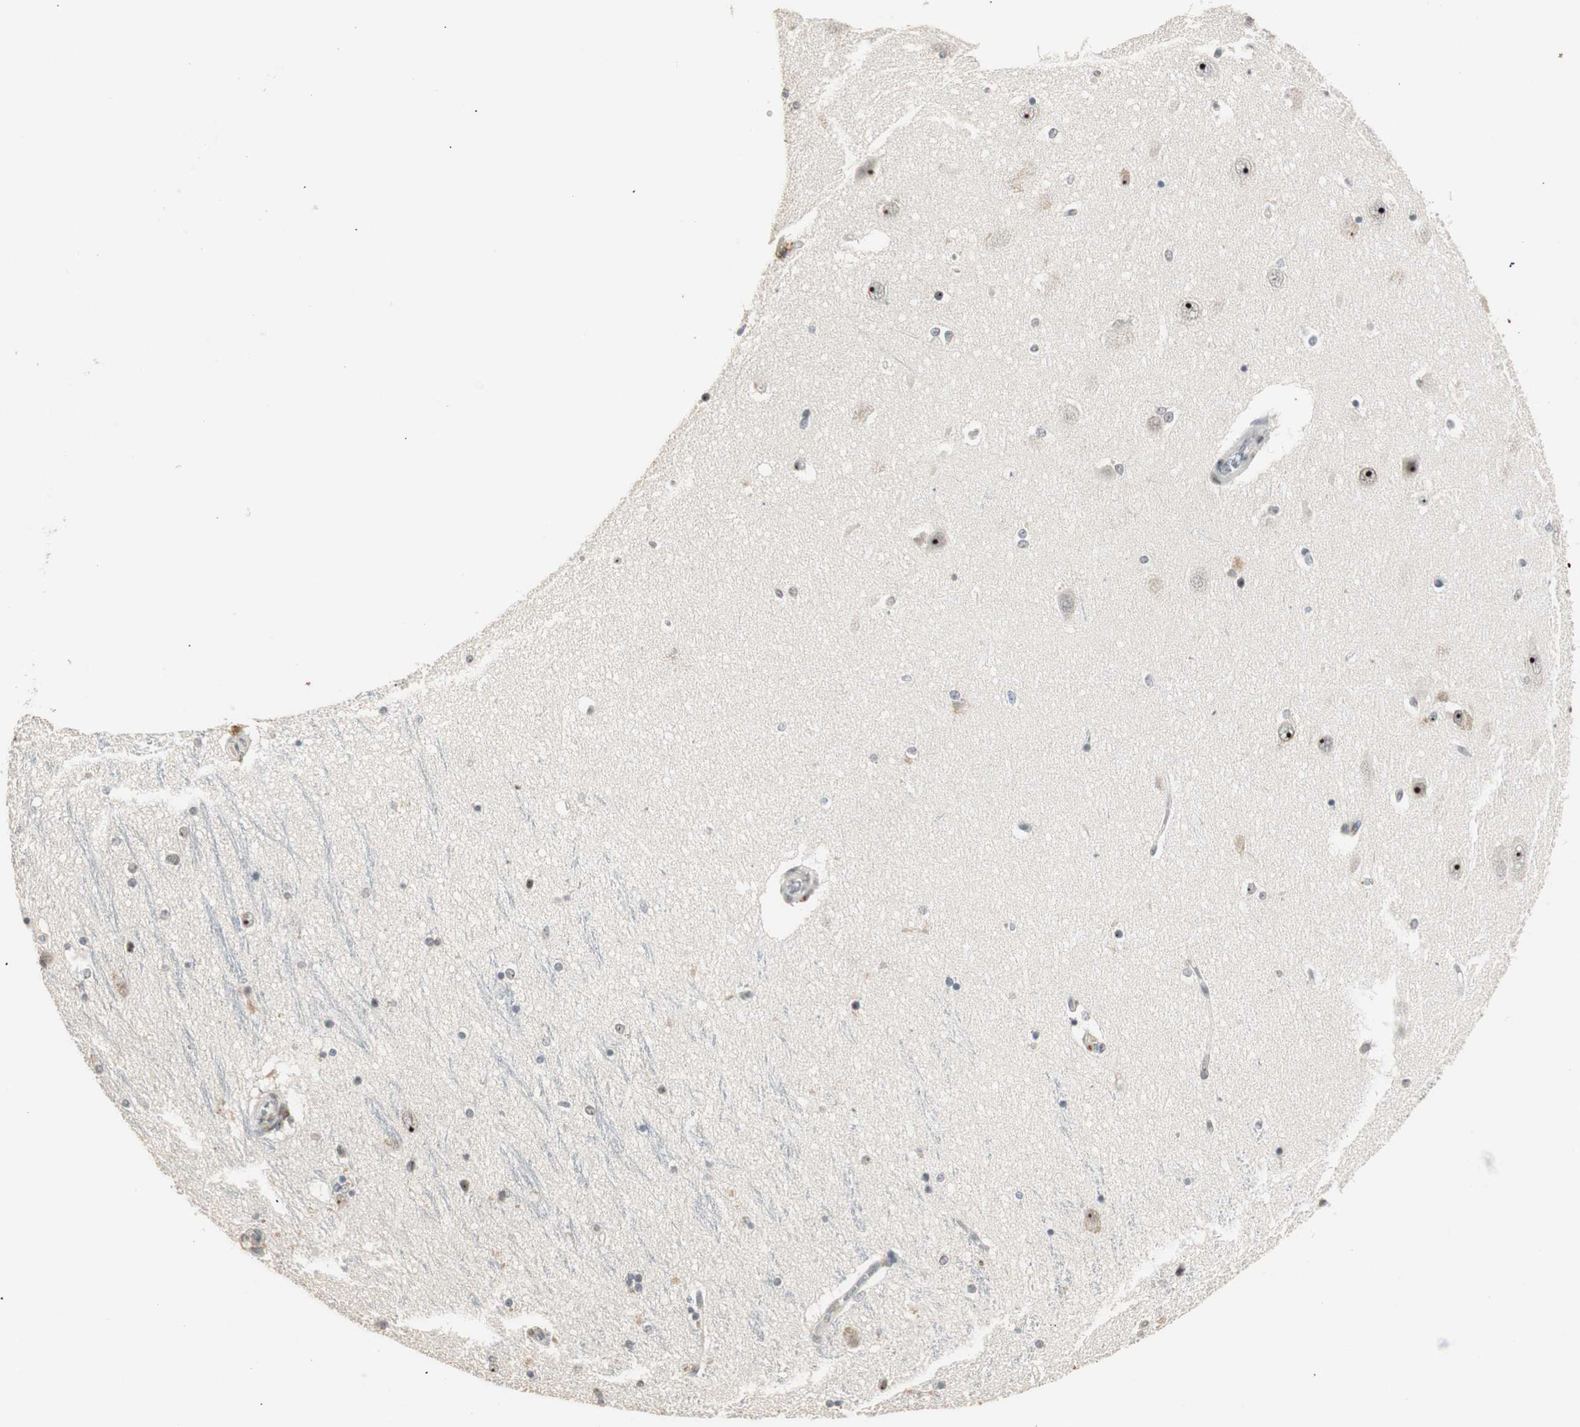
{"staining": {"intensity": "moderate", "quantity": "<25%", "location": "nuclear"}, "tissue": "hippocampus", "cell_type": "Glial cells", "image_type": "normal", "snomed": [{"axis": "morphology", "description": "Normal tissue, NOS"}, {"axis": "topography", "description": "Hippocampus"}], "caption": "IHC histopathology image of benign hippocampus: hippocampus stained using immunohistochemistry (IHC) exhibits low levels of moderate protein expression localized specifically in the nuclear of glial cells, appearing as a nuclear brown color.", "gene": "ETV4", "patient": {"sex": "female", "age": 54}}